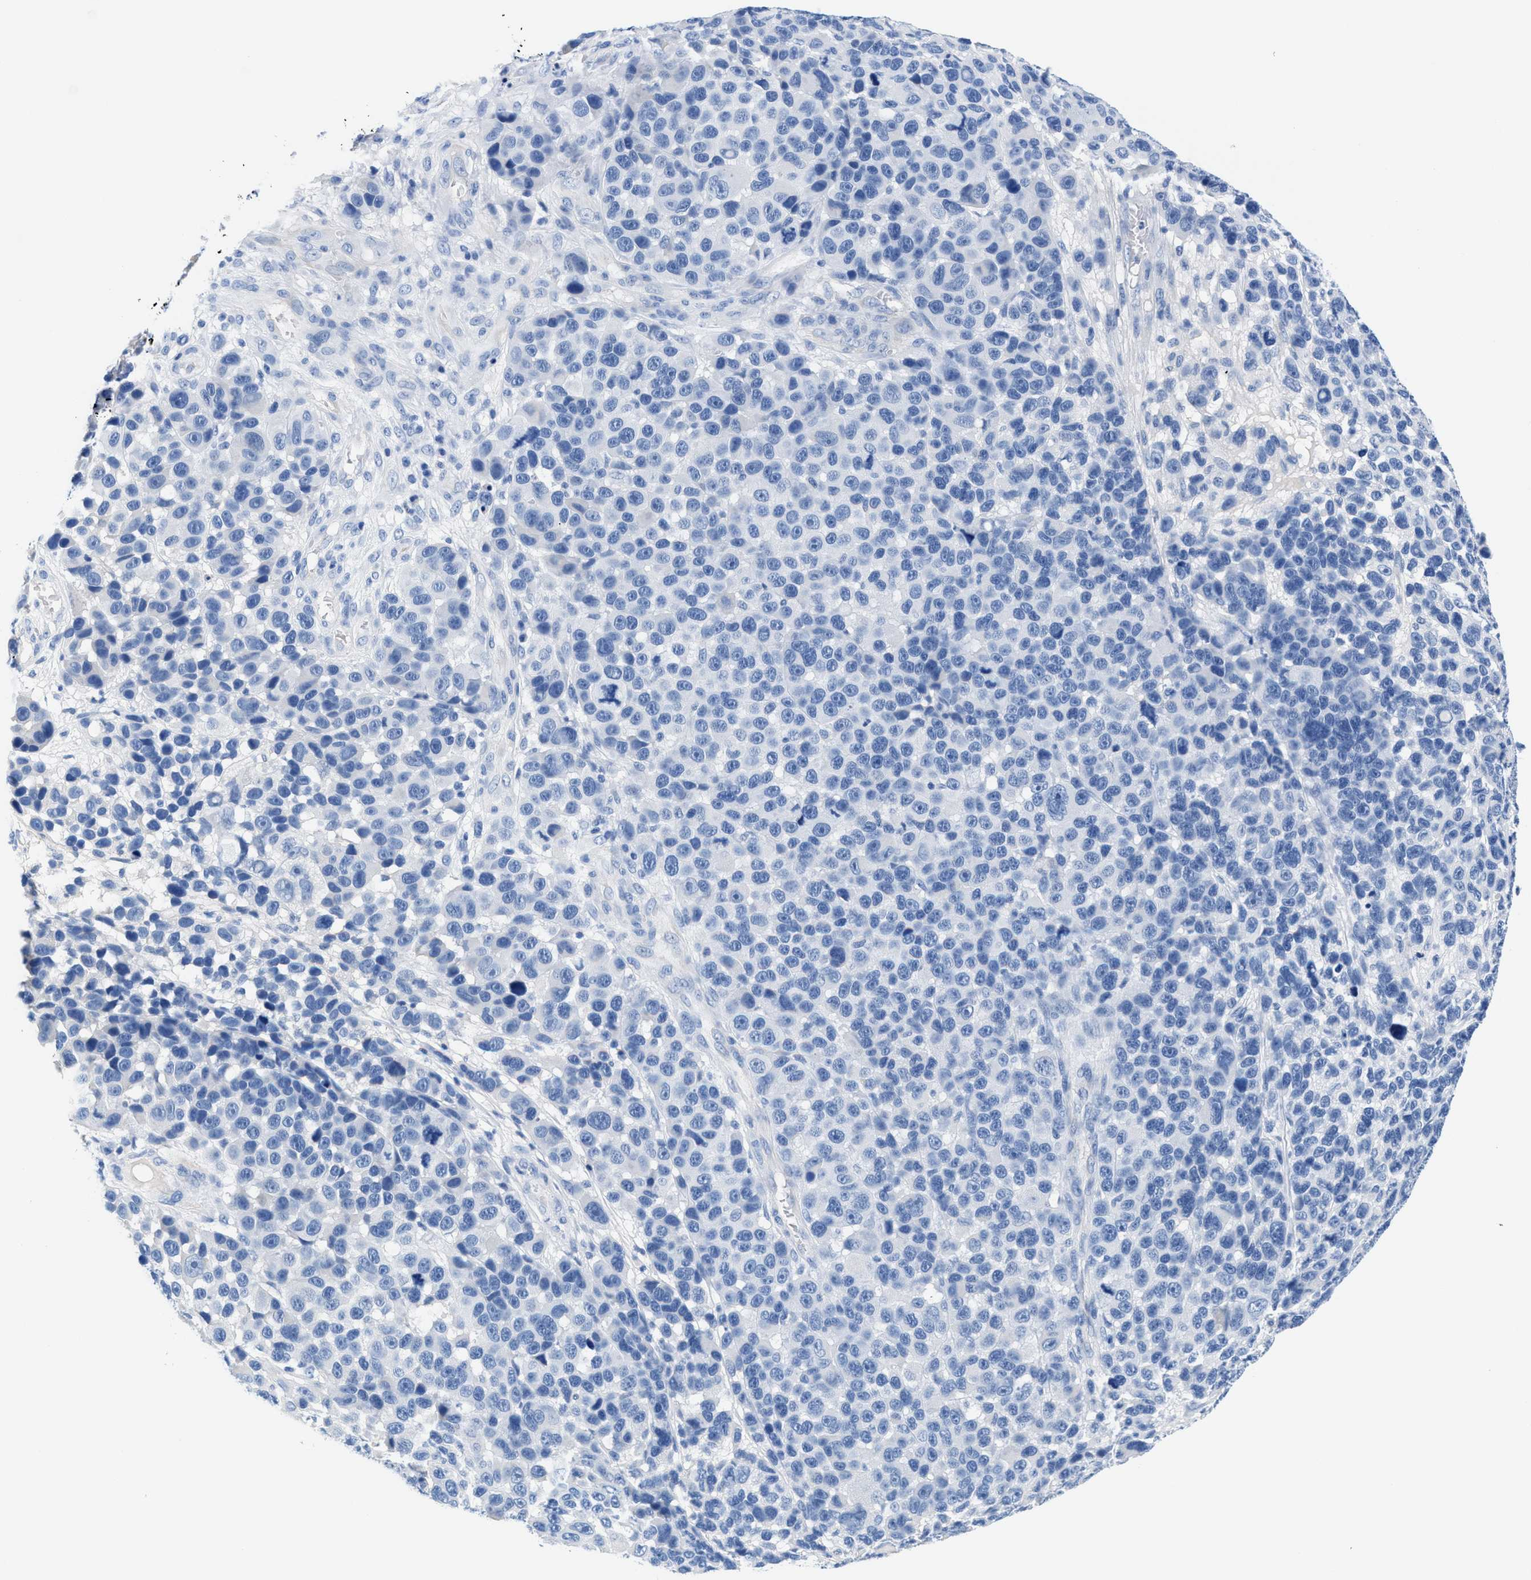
{"staining": {"intensity": "negative", "quantity": "none", "location": "none"}, "tissue": "melanoma", "cell_type": "Tumor cells", "image_type": "cancer", "snomed": [{"axis": "morphology", "description": "Malignant melanoma, NOS"}, {"axis": "topography", "description": "Skin"}], "caption": "Malignant melanoma was stained to show a protein in brown. There is no significant positivity in tumor cells. (Immunohistochemistry, brightfield microscopy, high magnification).", "gene": "SLFN13", "patient": {"sex": "male", "age": 53}}